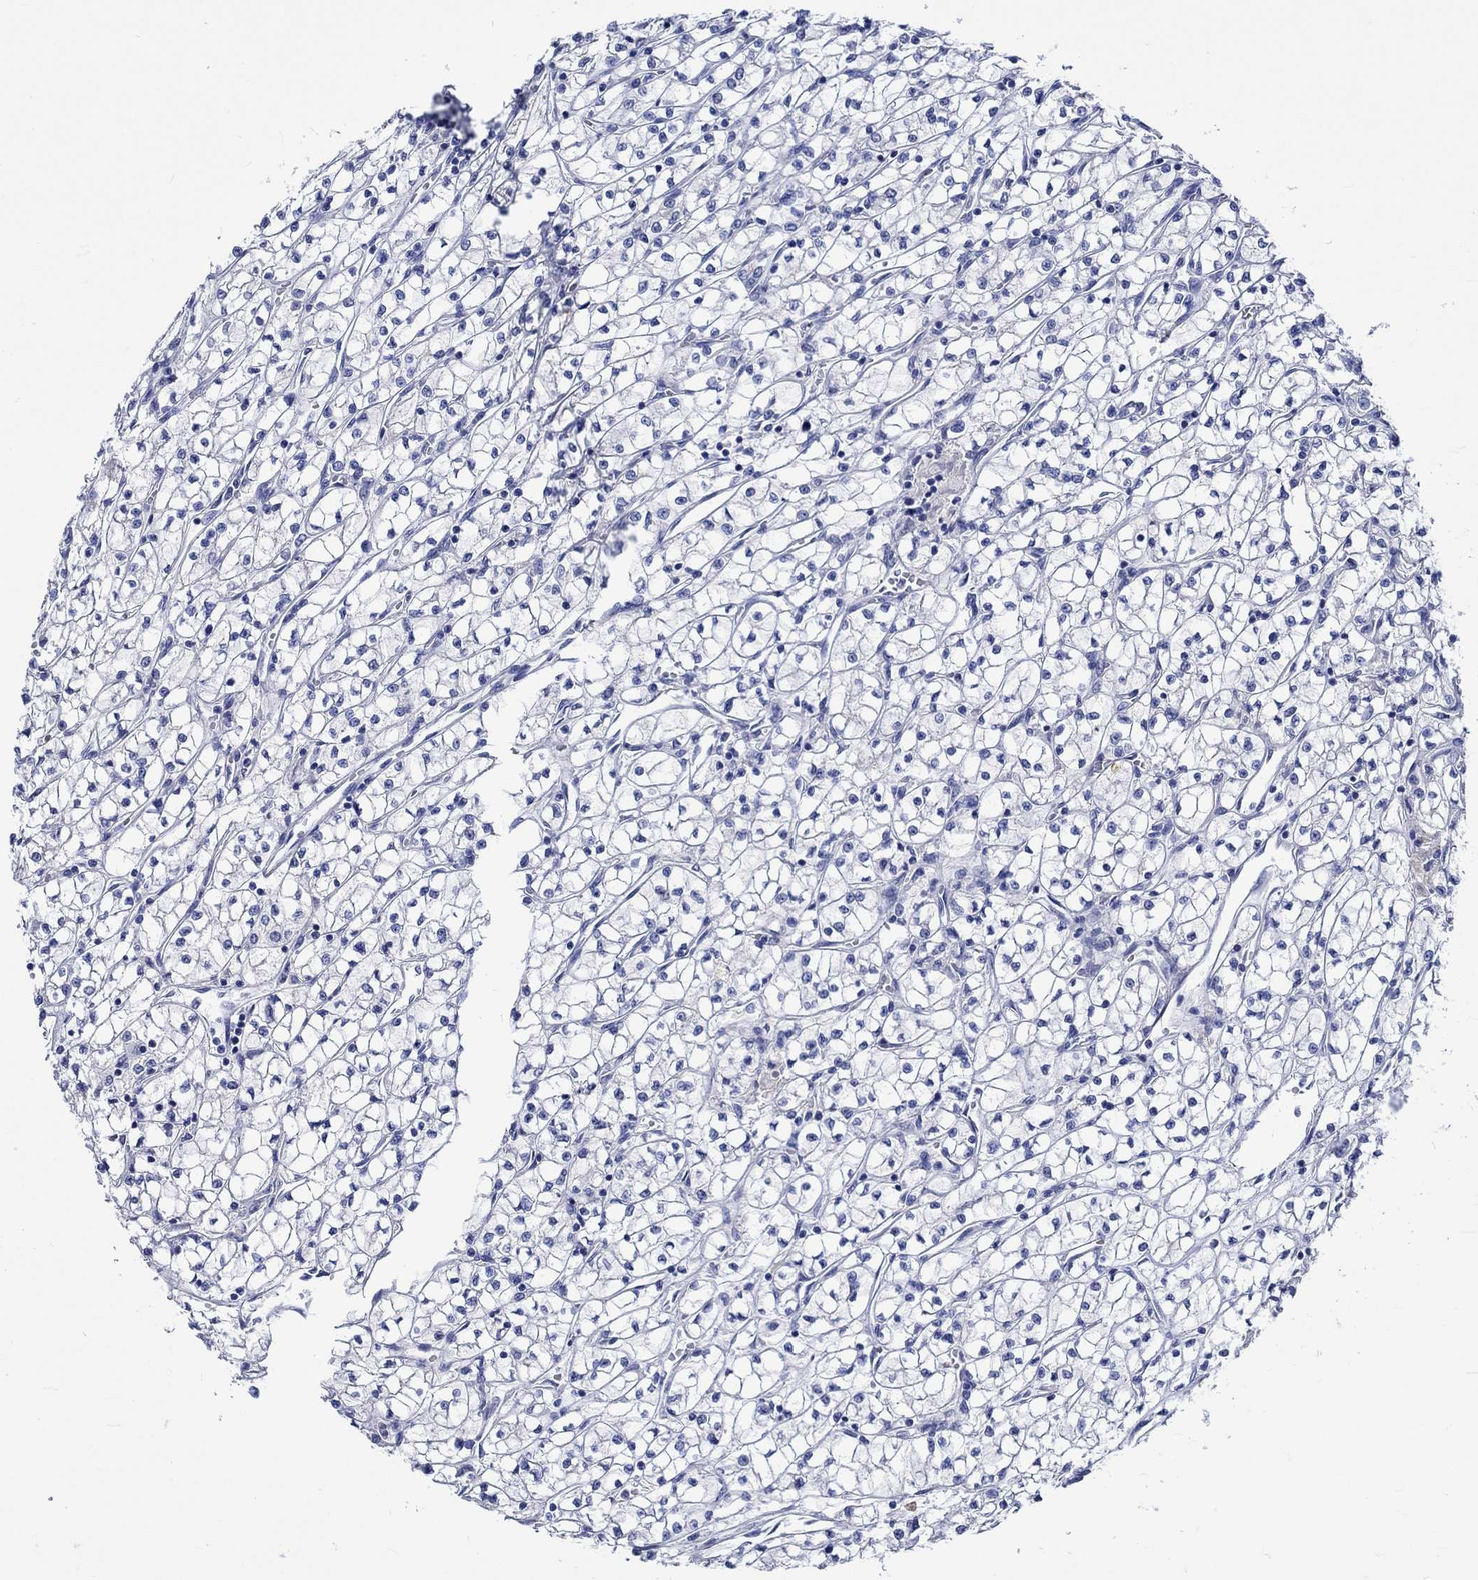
{"staining": {"intensity": "negative", "quantity": "none", "location": "none"}, "tissue": "renal cancer", "cell_type": "Tumor cells", "image_type": "cancer", "snomed": [{"axis": "morphology", "description": "Adenocarcinoma, NOS"}, {"axis": "topography", "description": "Kidney"}], "caption": "An image of adenocarcinoma (renal) stained for a protein shows no brown staining in tumor cells.", "gene": "KLHL35", "patient": {"sex": "female", "age": 64}}